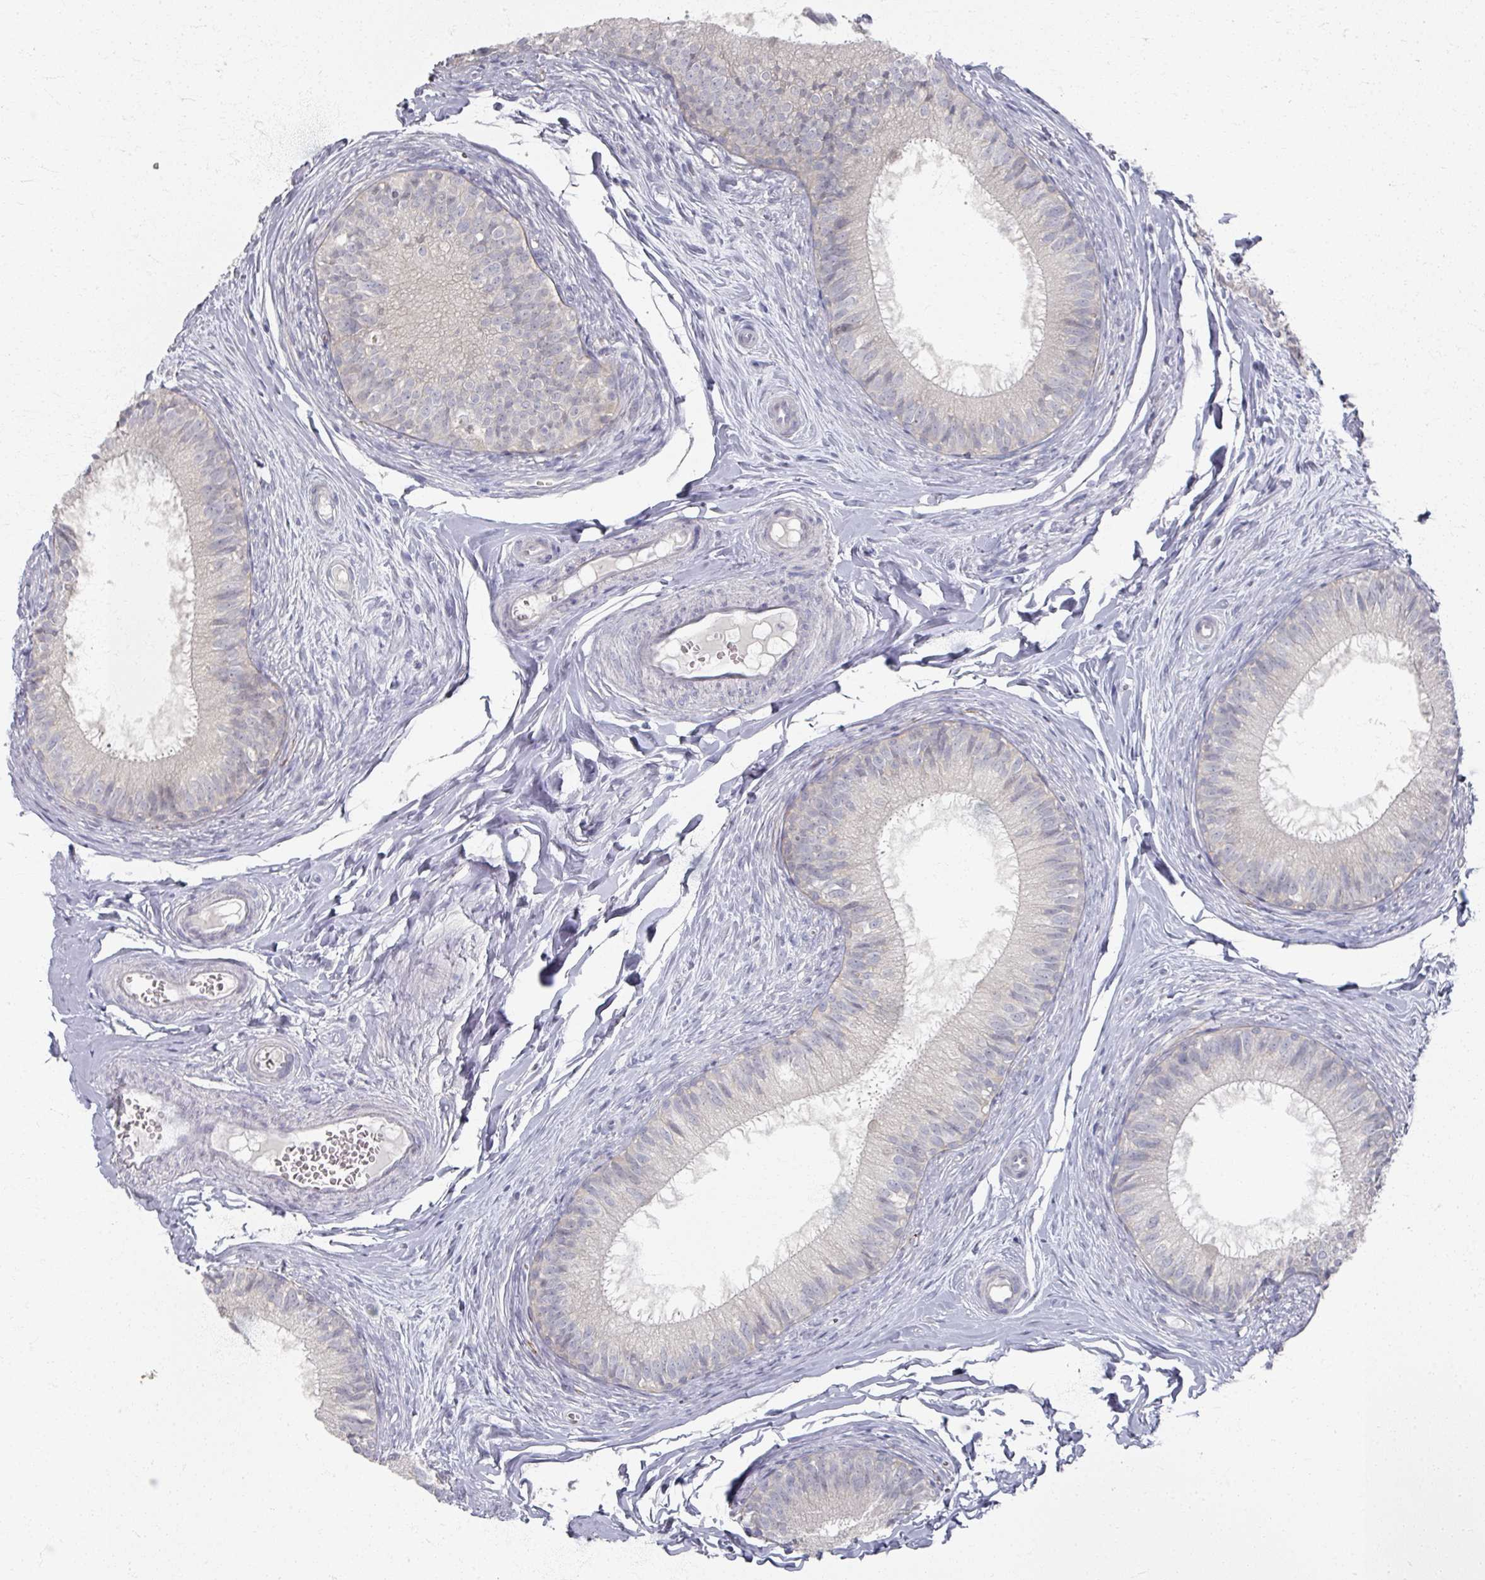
{"staining": {"intensity": "weak", "quantity": "<25%", "location": "cytoplasmic/membranous"}, "tissue": "epididymis", "cell_type": "Glandular cells", "image_type": "normal", "snomed": [{"axis": "morphology", "description": "Normal tissue, NOS"}, {"axis": "topography", "description": "Epididymis"}], "caption": "Normal epididymis was stained to show a protein in brown. There is no significant staining in glandular cells. (Brightfield microscopy of DAB (3,3'-diaminobenzidine) IHC at high magnification).", "gene": "TTYH3", "patient": {"sex": "male", "age": 25}}